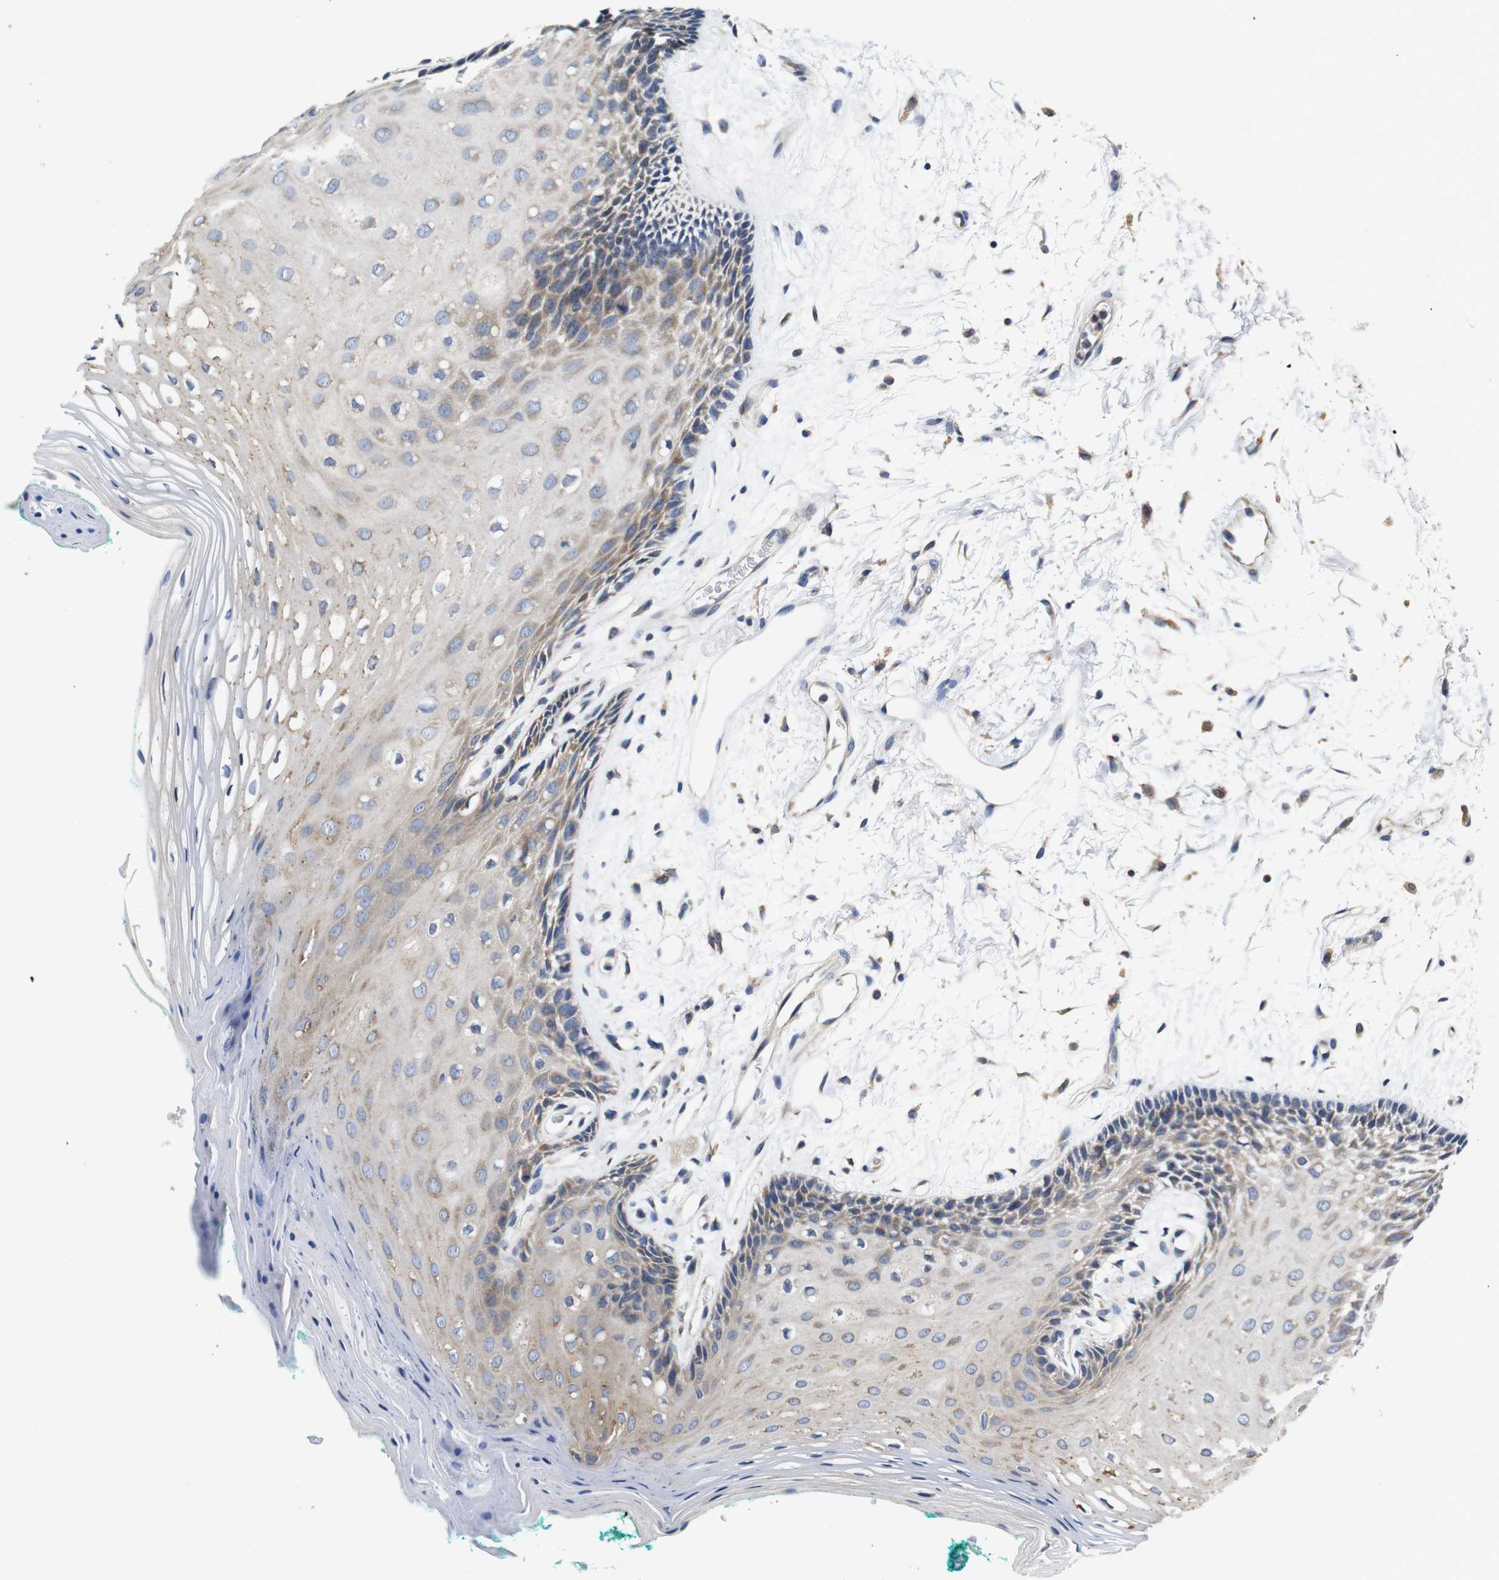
{"staining": {"intensity": "moderate", "quantity": "25%-75%", "location": "cytoplasmic/membranous"}, "tissue": "oral mucosa", "cell_type": "Squamous epithelial cells", "image_type": "normal", "snomed": [{"axis": "morphology", "description": "Normal tissue, NOS"}, {"axis": "topography", "description": "Skeletal muscle"}, {"axis": "topography", "description": "Oral tissue"}, {"axis": "topography", "description": "Peripheral nerve tissue"}], "caption": "Oral mucosa stained with immunohistochemistry demonstrates moderate cytoplasmic/membranous positivity in approximately 25%-75% of squamous epithelial cells.", "gene": "MARCHF7", "patient": {"sex": "female", "age": 84}}